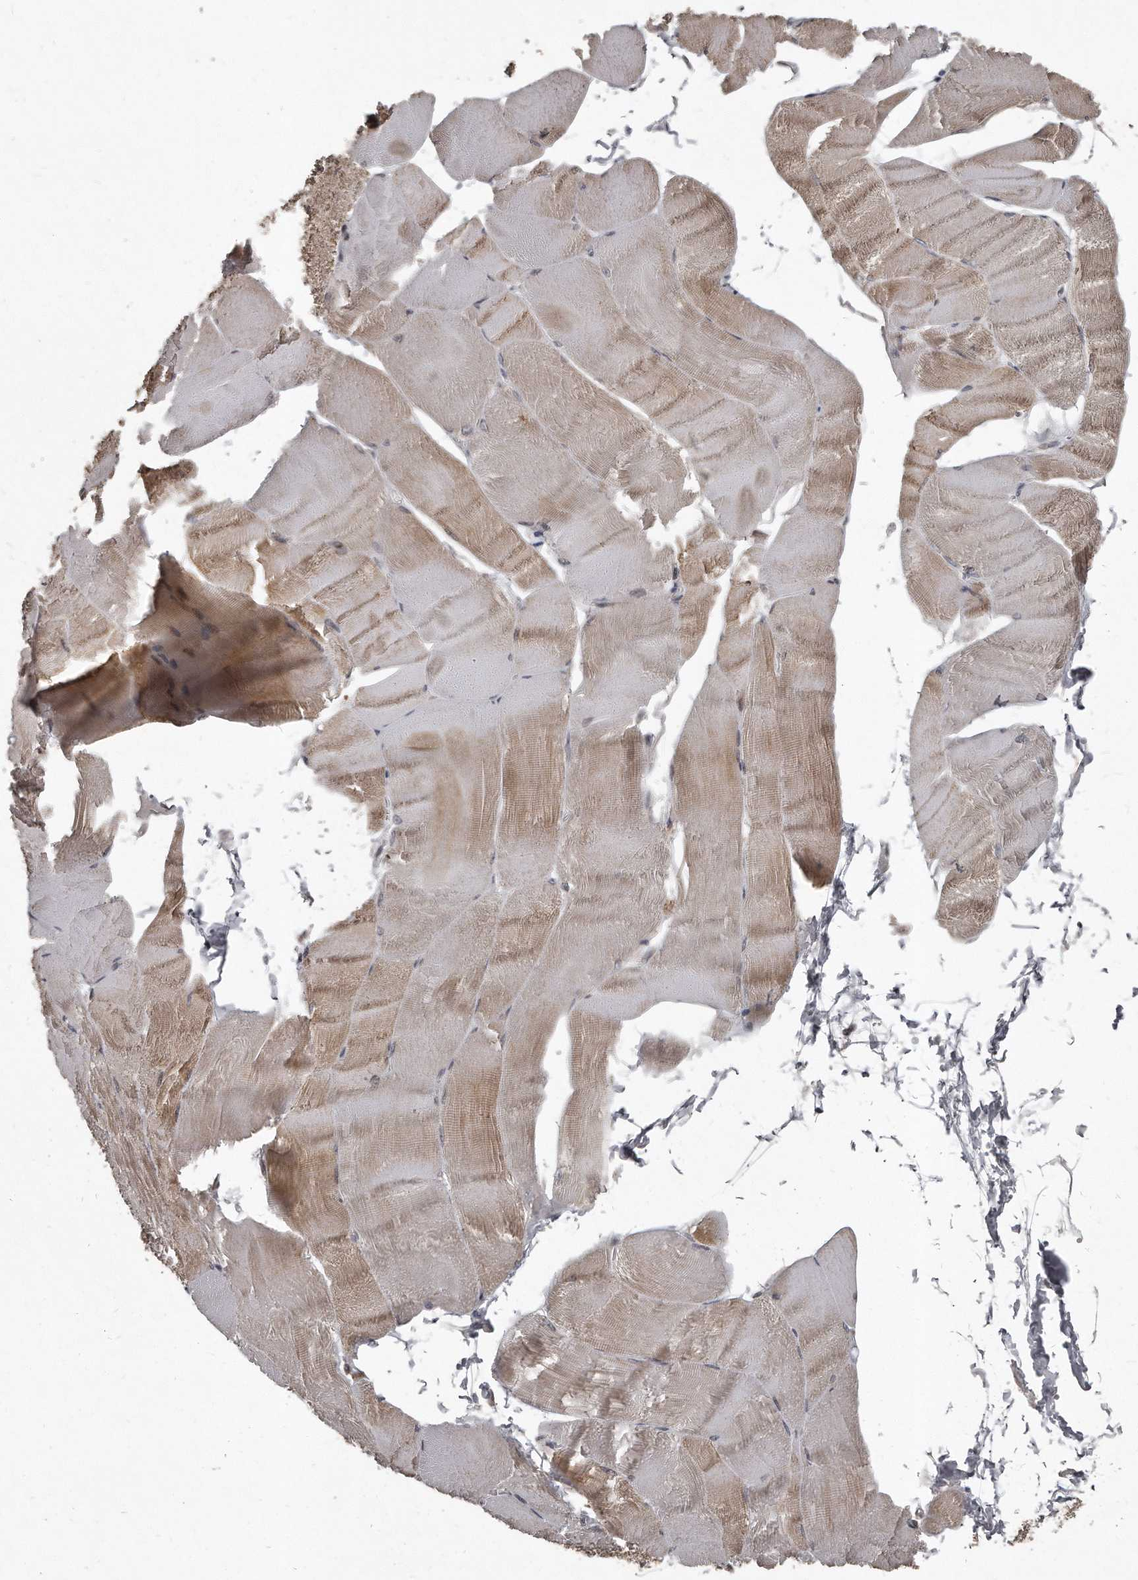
{"staining": {"intensity": "moderate", "quantity": "25%-75%", "location": "cytoplasmic/membranous"}, "tissue": "skeletal muscle", "cell_type": "Myocytes", "image_type": "normal", "snomed": [{"axis": "morphology", "description": "Normal tissue, NOS"}, {"axis": "morphology", "description": "Basal cell carcinoma"}, {"axis": "topography", "description": "Skeletal muscle"}], "caption": "This micrograph shows unremarkable skeletal muscle stained with IHC to label a protein in brown. The cytoplasmic/membranous of myocytes show moderate positivity for the protein. Nuclei are counter-stained blue.", "gene": "GCH1", "patient": {"sex": "female", "age": 64}}